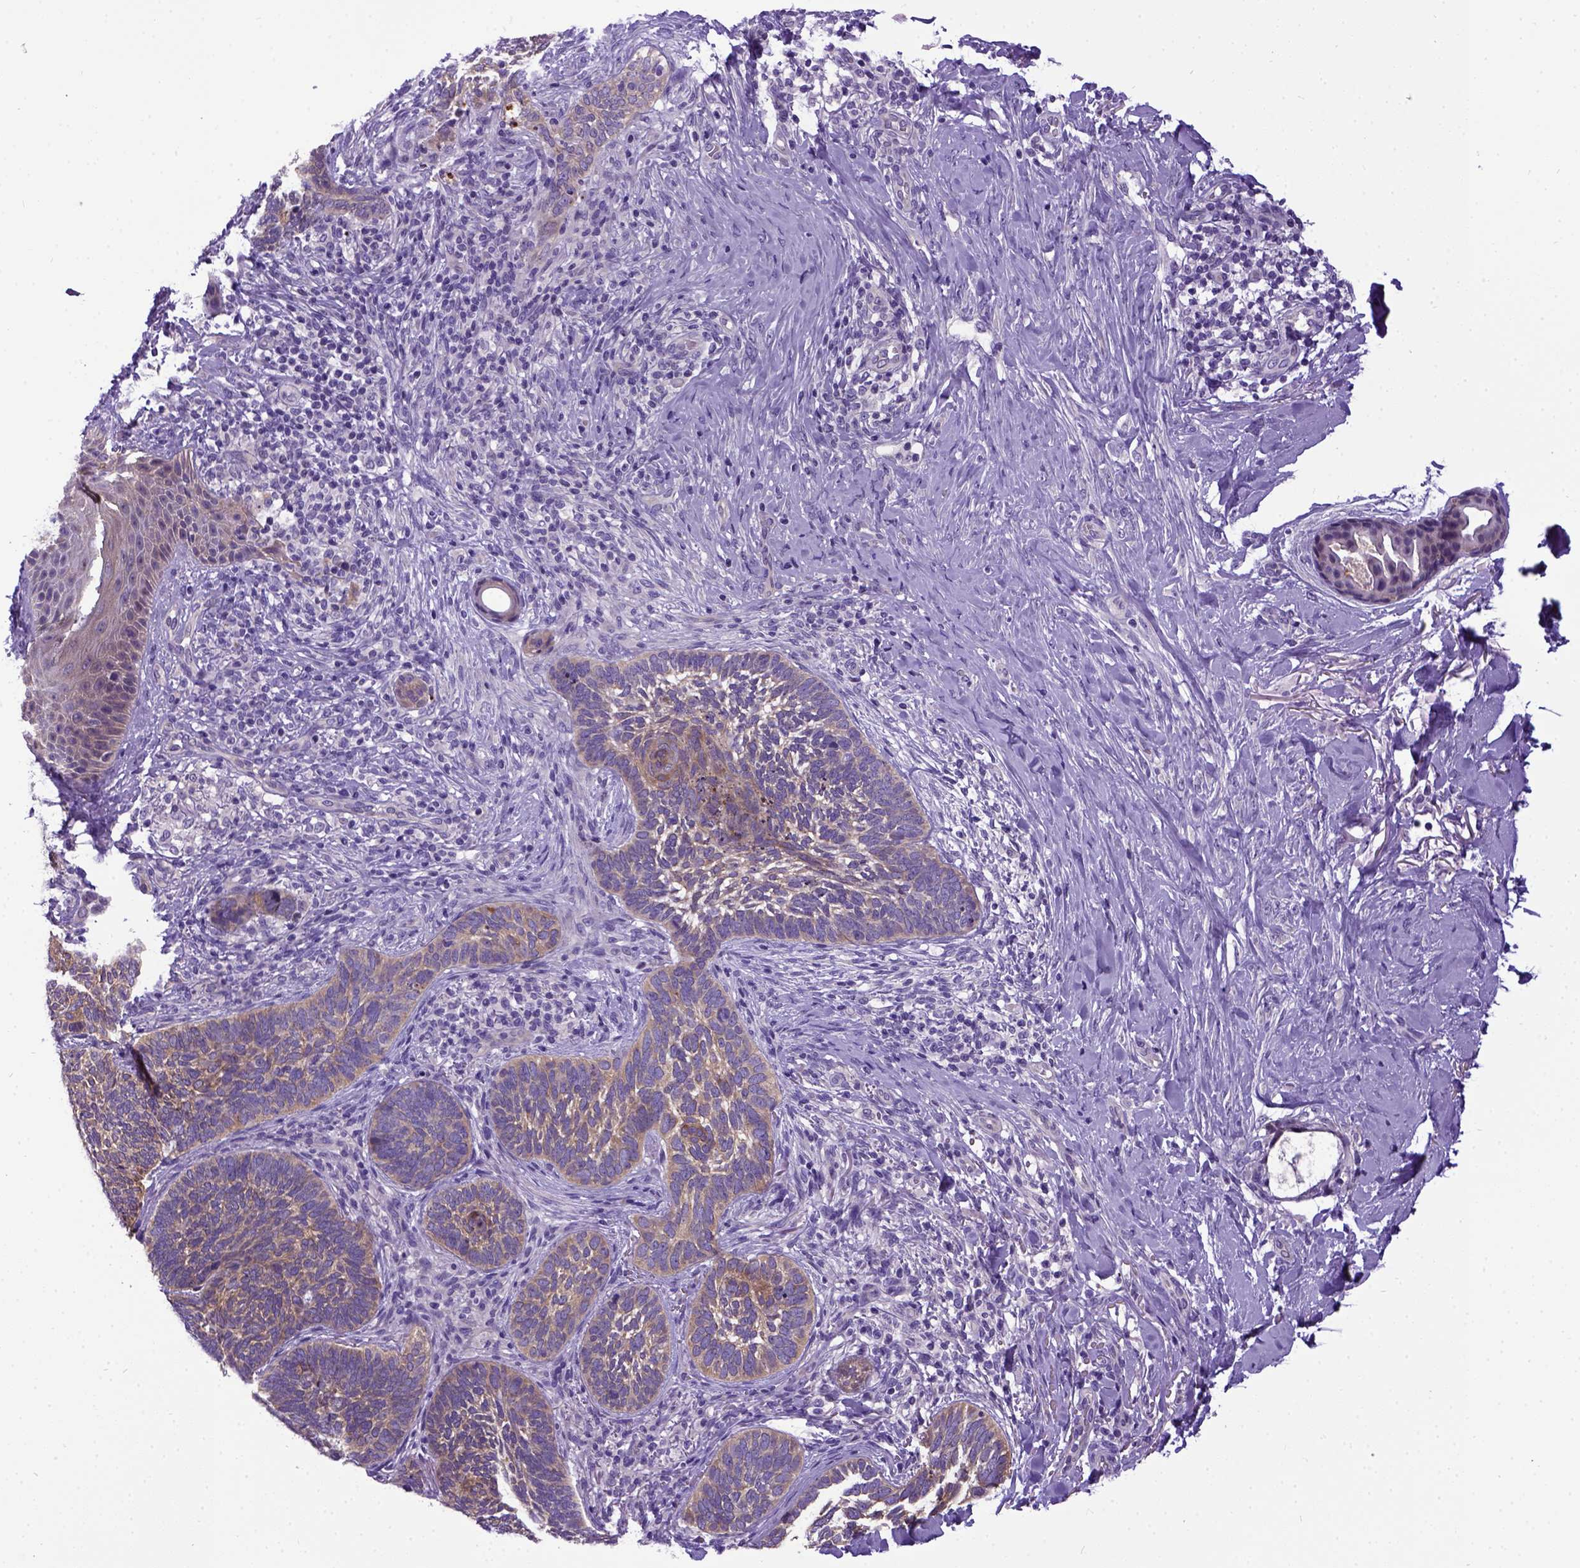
{"staining": {"intensity": "weak", "quantity": ">75%", "location": "cytoplasmic/membranous"}, "tissue": "skin cancer", "cell_type": "Tumor cells", "image_type": "cancer", "snomed": [{"axis": "morphology", "description": "Normal tissue, NOS"}, {"axis": "morphology", "description": "Basal cell carcinoma"}, {"axis": "topography", "description": "Skin"}], "caption": "IHC micrograph of neoplastic tissue: human skin cancer (basal cell carcinoma) stained using immunohistochemistry (IHC) shows low levels of weak protein expression localized specifically in the cytoplasmic/membranous of tumor cells, appearing as a cytoplasmic/membranous brown color.", "gene": "NEK5", "patient": {"sex": "male", "age": 46}}